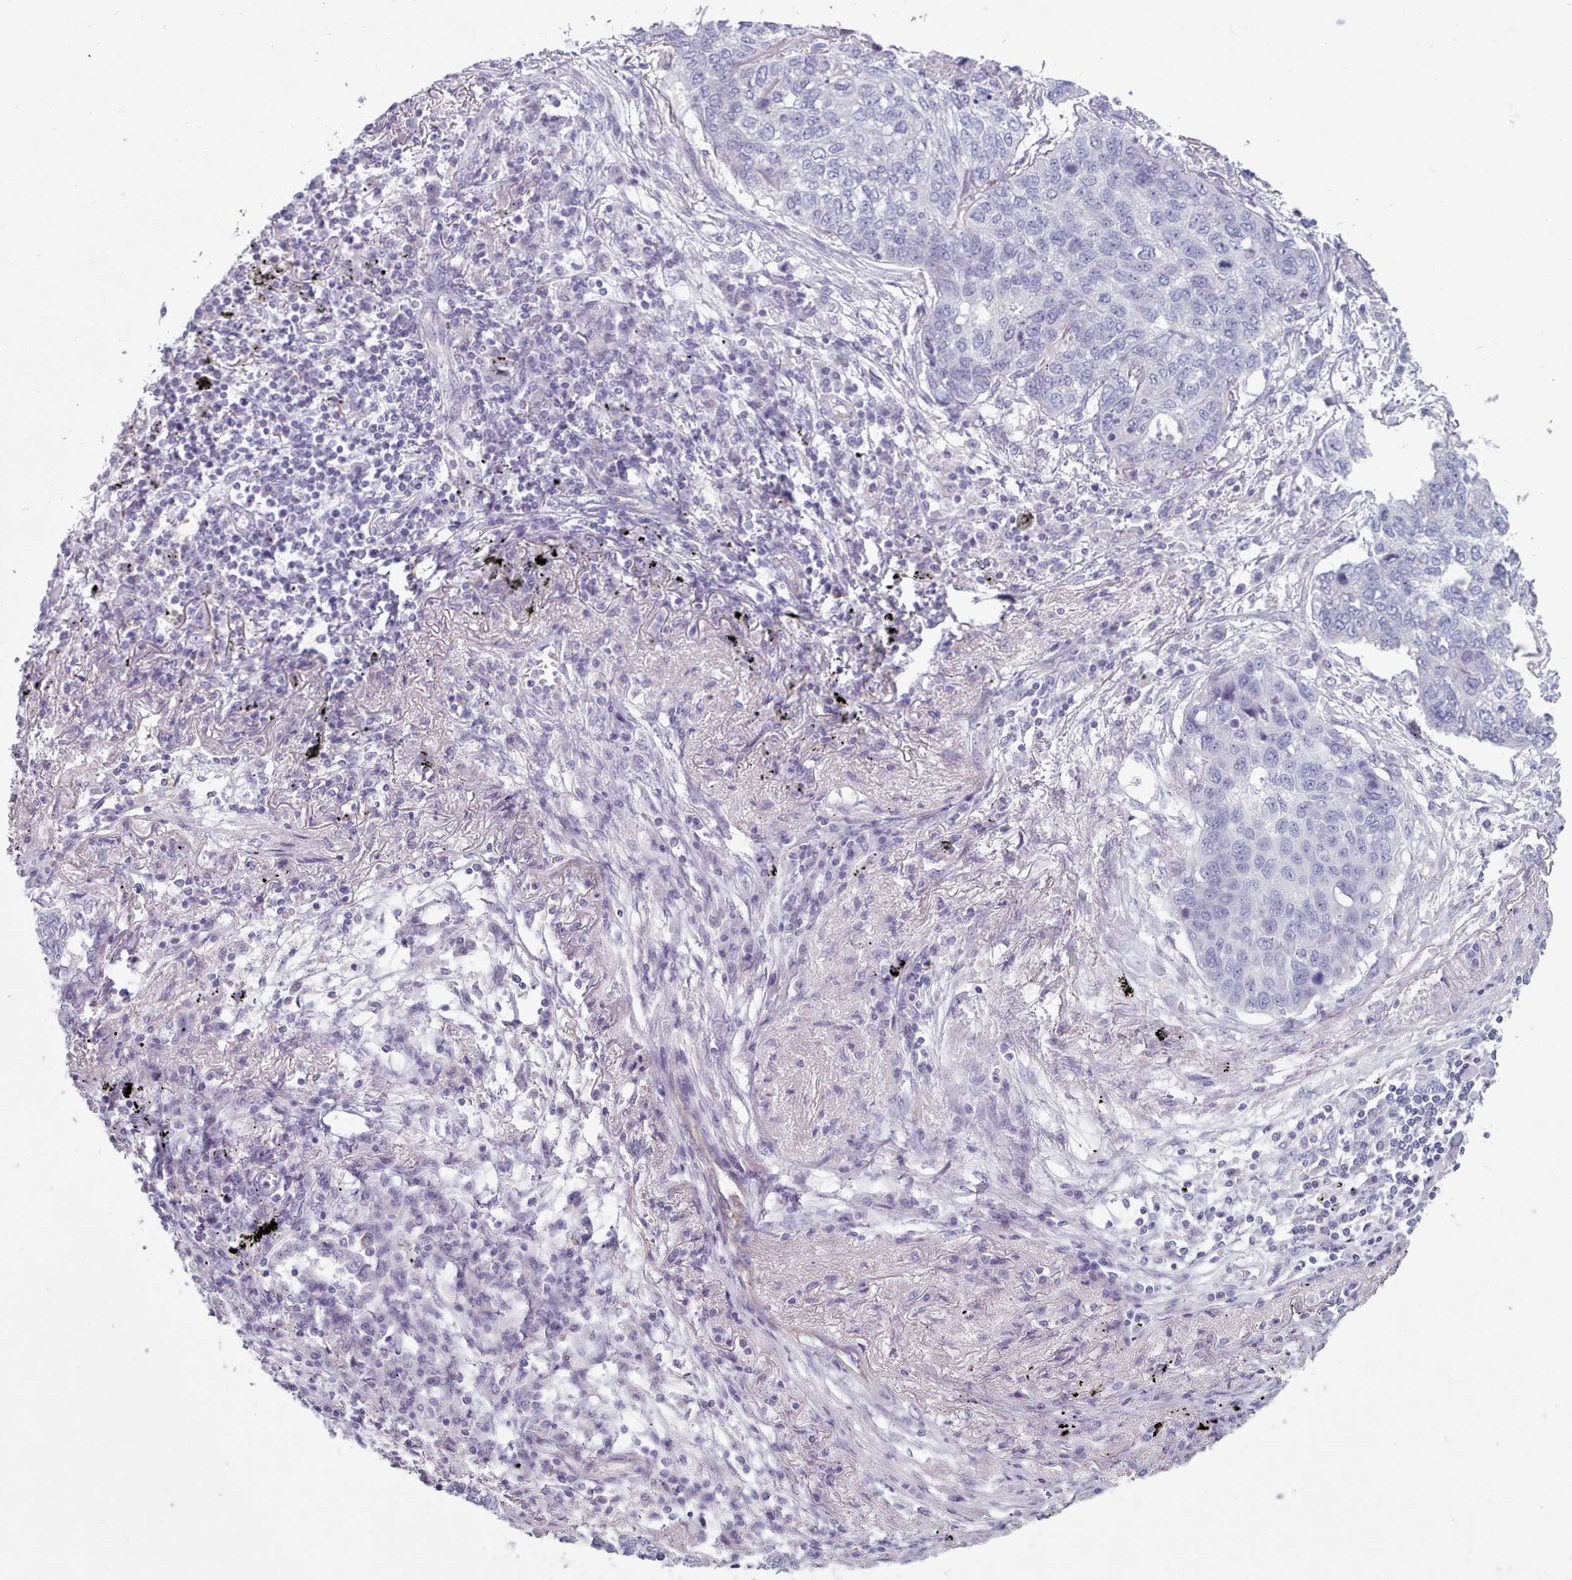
{"staining": {"intensity": "negative", "quantity": "none", "location": "none"}, "tissue": "lung cancer", "cell_type": "Tumor cells", "image_type": "cancer", "snomed": [{"axis": "morphology", "description": "Squamous cell carcinoma, NOS"}, {"axis": "topography", "description": "Lung"}], "caption": "Tumor cells are negative for protein expression in human lung squamous cell carcinoma.", "gene": "HAO1", "patient": {"sex": "female", "age": 63}}